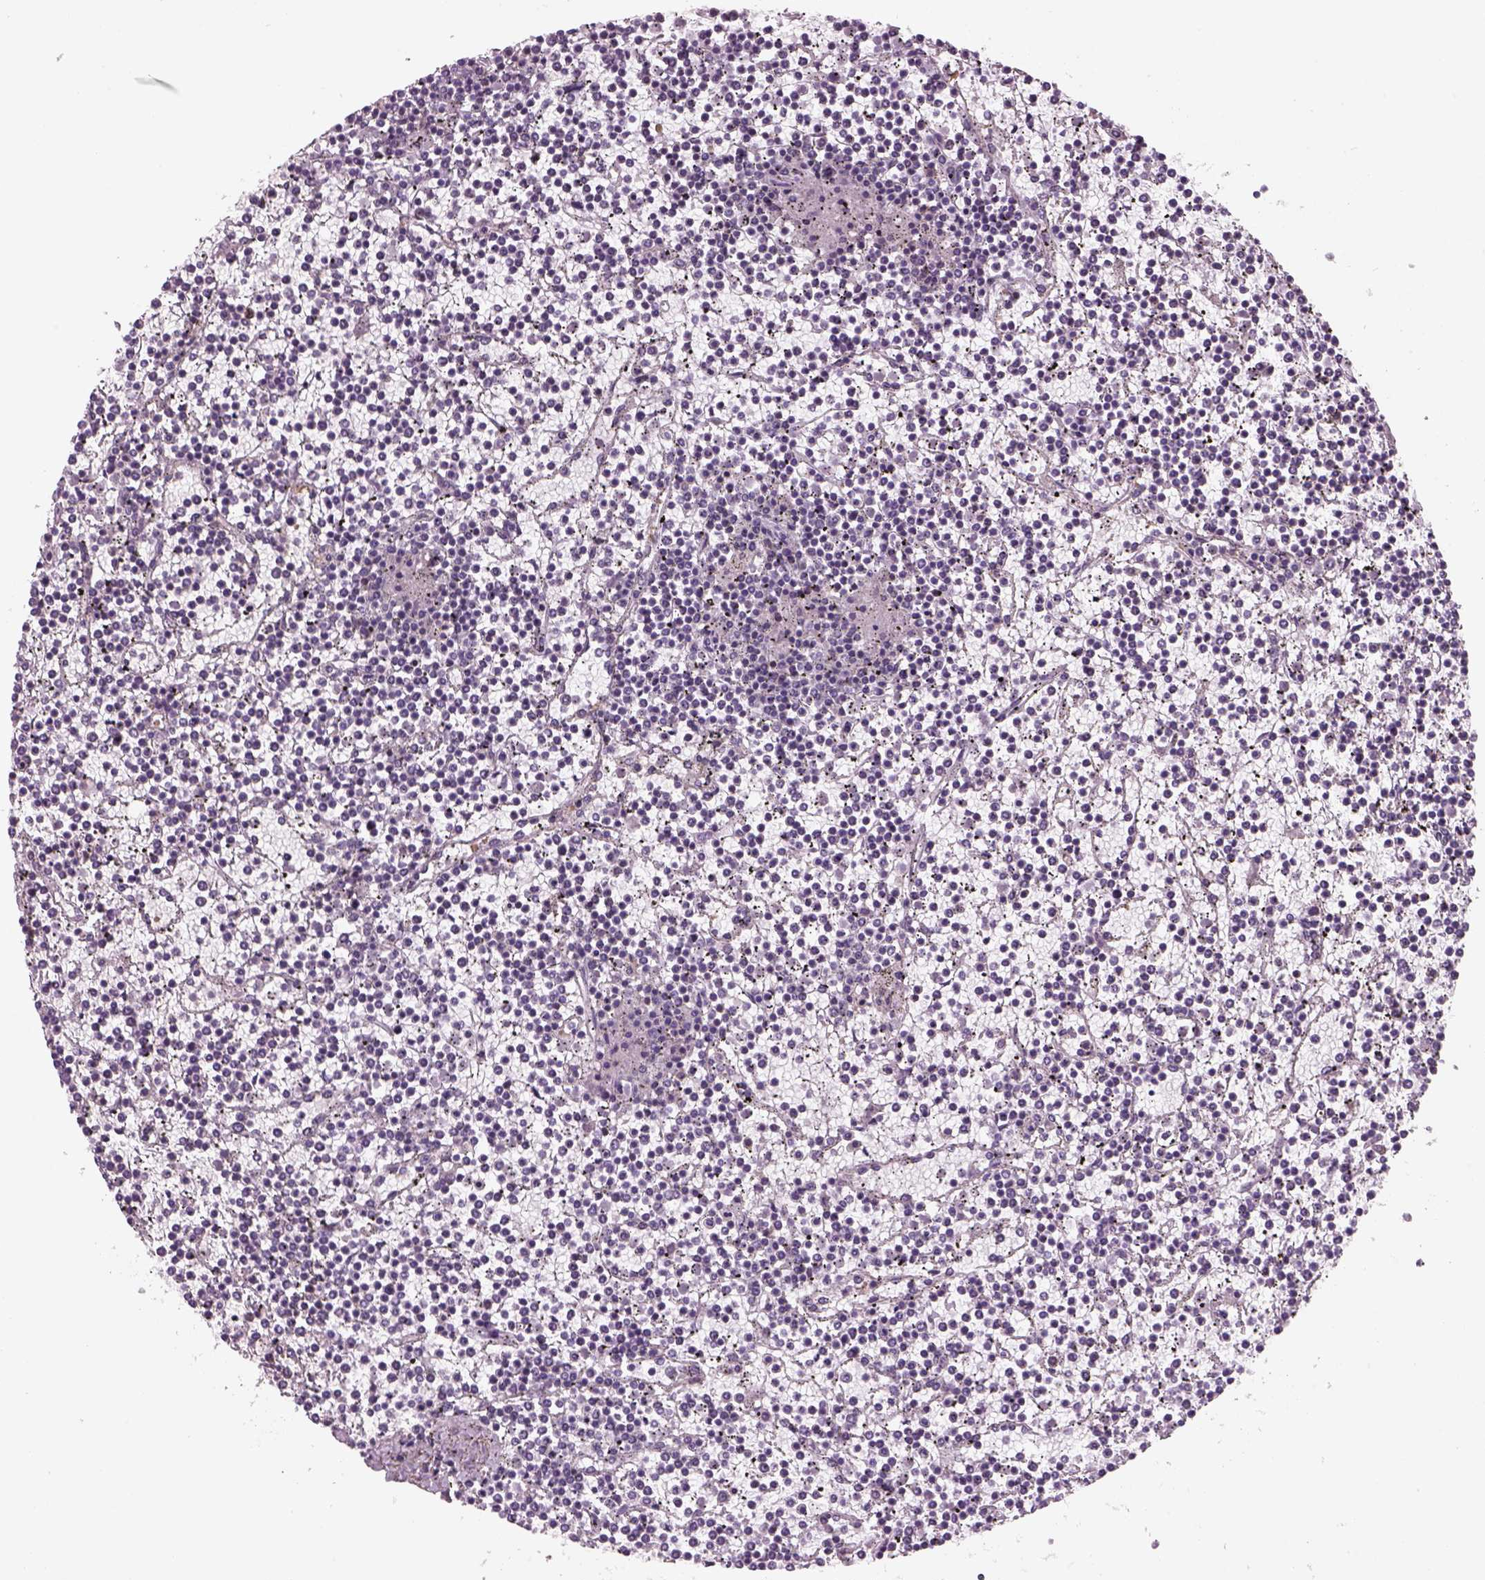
{"staining": {"intensity": "negative", "quantity": "none", "location": "none"}, "tissue": "lymphoma", "cell_type": "Tumor cells", "image_type": "cancer", "snomed": [{"axis": "morphology", "description": "Malignant lymphoma, non-Hodgkin's type, Low grade"}, {"axis": "topography", "description": "Spleen"}], "caption": "Human lymphoma stained for a protein using IHC reveals no staining in tumor cells.", "gene": "SLC1A7", "patient": {"sex": "female", "age": 19}}